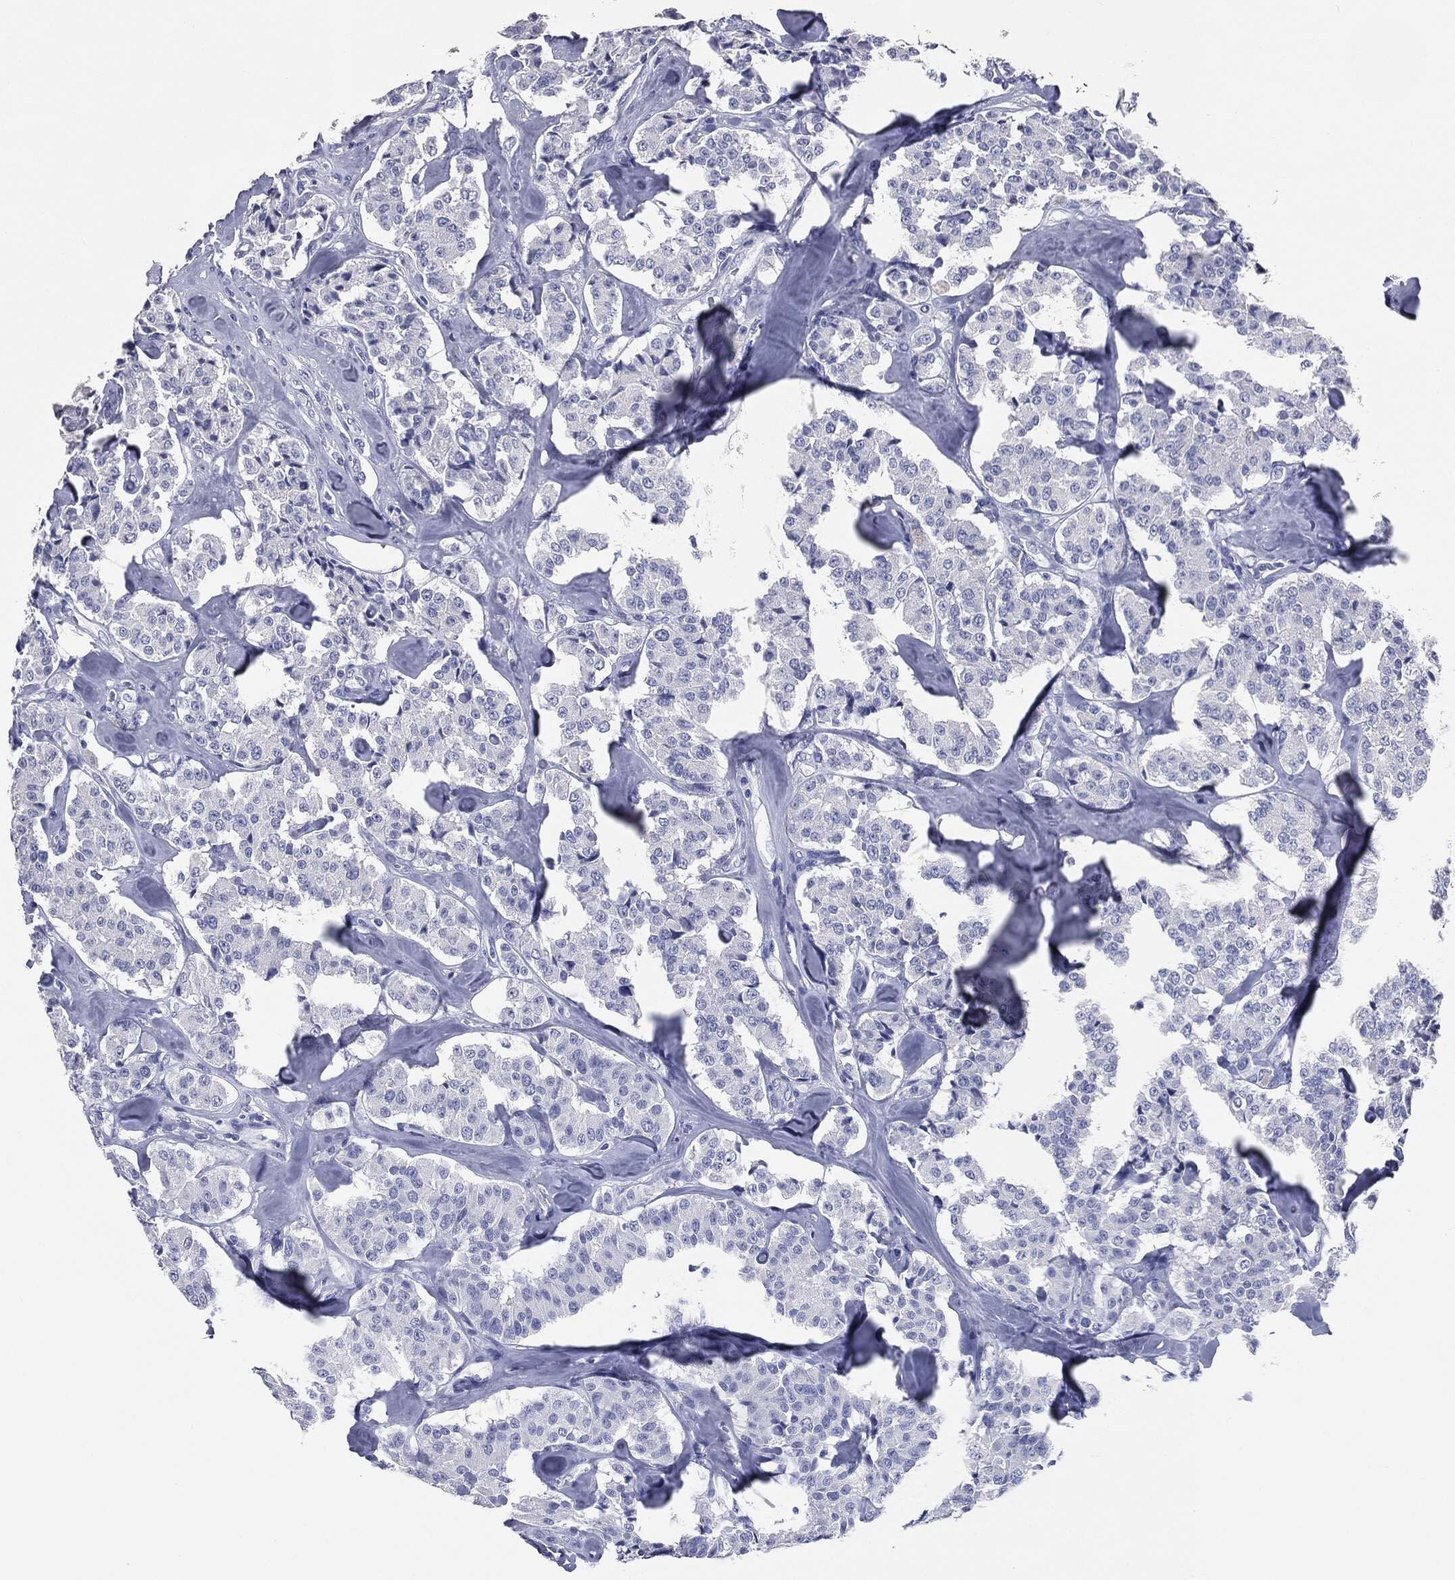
{"staining": {"intensity": "negative", "quantity": "none", "location": "none"}, "tissue": "carcinoid", "cell_type": "Tumor cells", "image_type": "cancer", "snomed": [{"axis": "morphology", "description": "Carcinoid, malignant, NOS"}, {"axis": "topography", "description": "Pancreas"}], "caption": "Immunohistochemistry of malignant carcinoid displays no positivity in tumor cells.", "gene": "ATP2A1", "patient": {"sex": "male", "age": 41}}